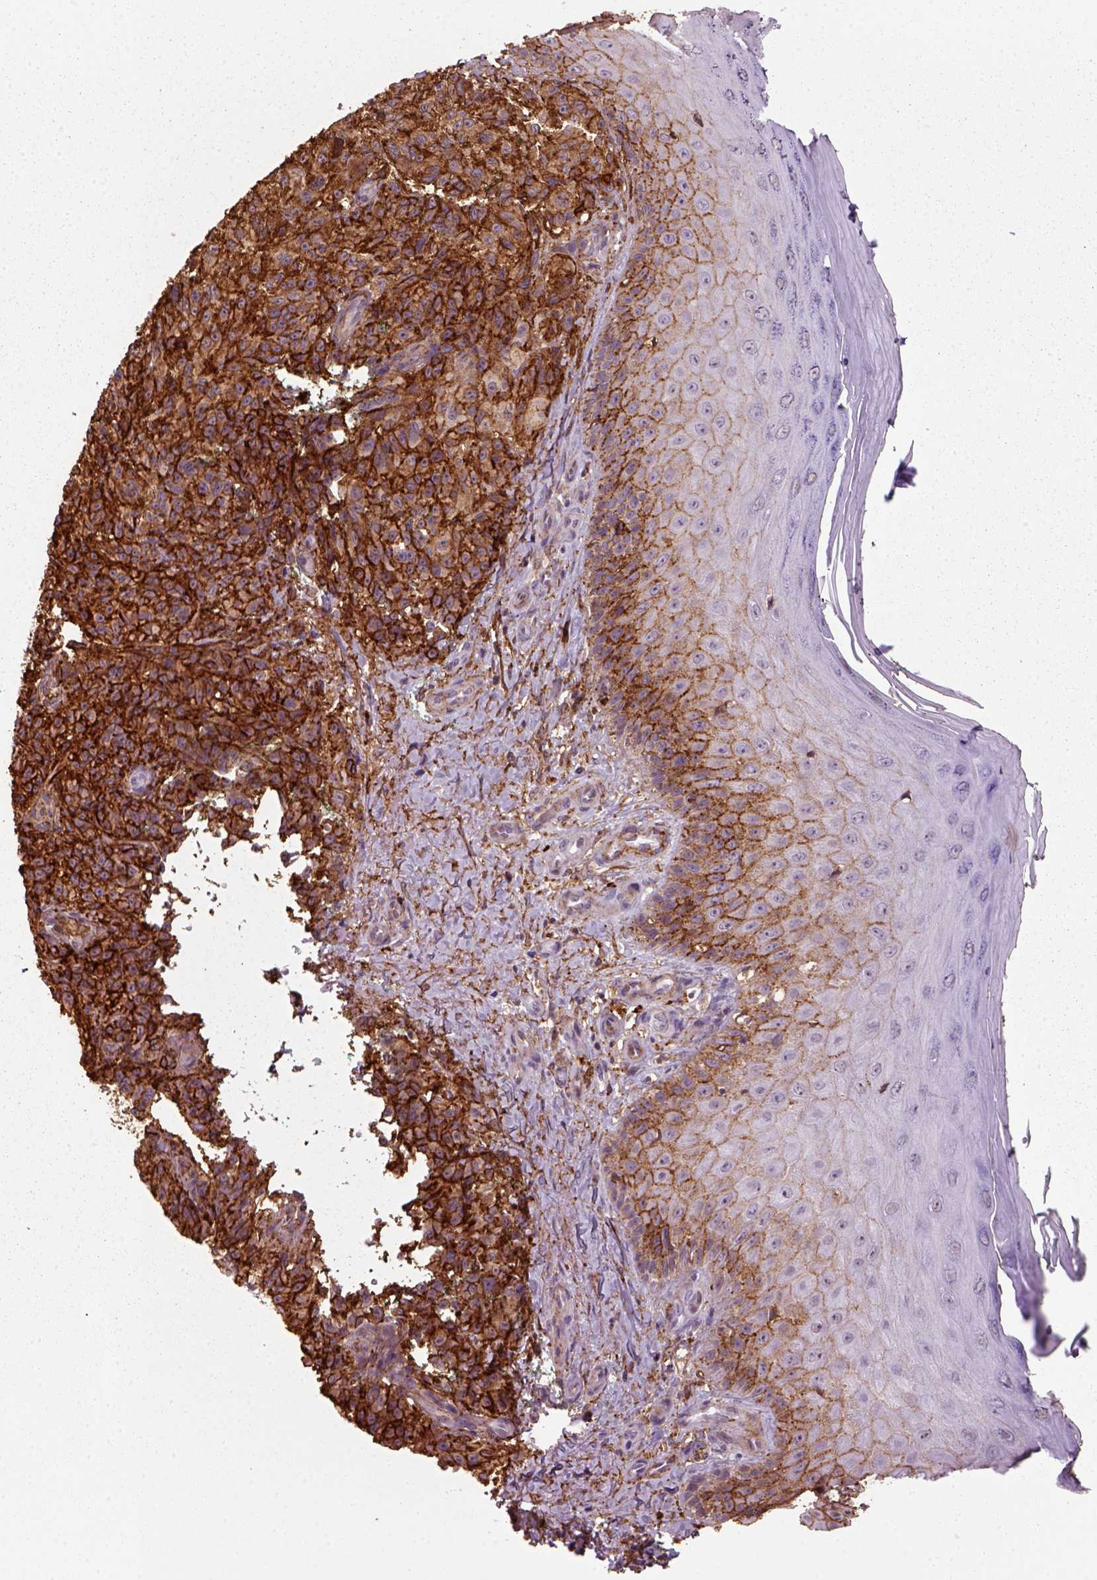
{"staining": {"intensity": "strong", "quantity": ">75%", "location": "cytoplasmic/membranous"}, "tissue": "melanoma", "cell_type": "Tumor cells", "image_type": "cancer", "snomed": [{"axis": "morphology", "description": "Malignant melanoma, NOS"}, {"axis": "topography", "description": "Skin"}], "caption": "DAB immunohistochemical staining of human melanoma reveals strong cytoplasmic/membranous protein positivity in approximately >75% of tumor cells. (brown staining indicates protein expression, while blue staining denotes nuclei).", "gene": "MARCKS", "patient": {"sex": "female", "age": 85}}